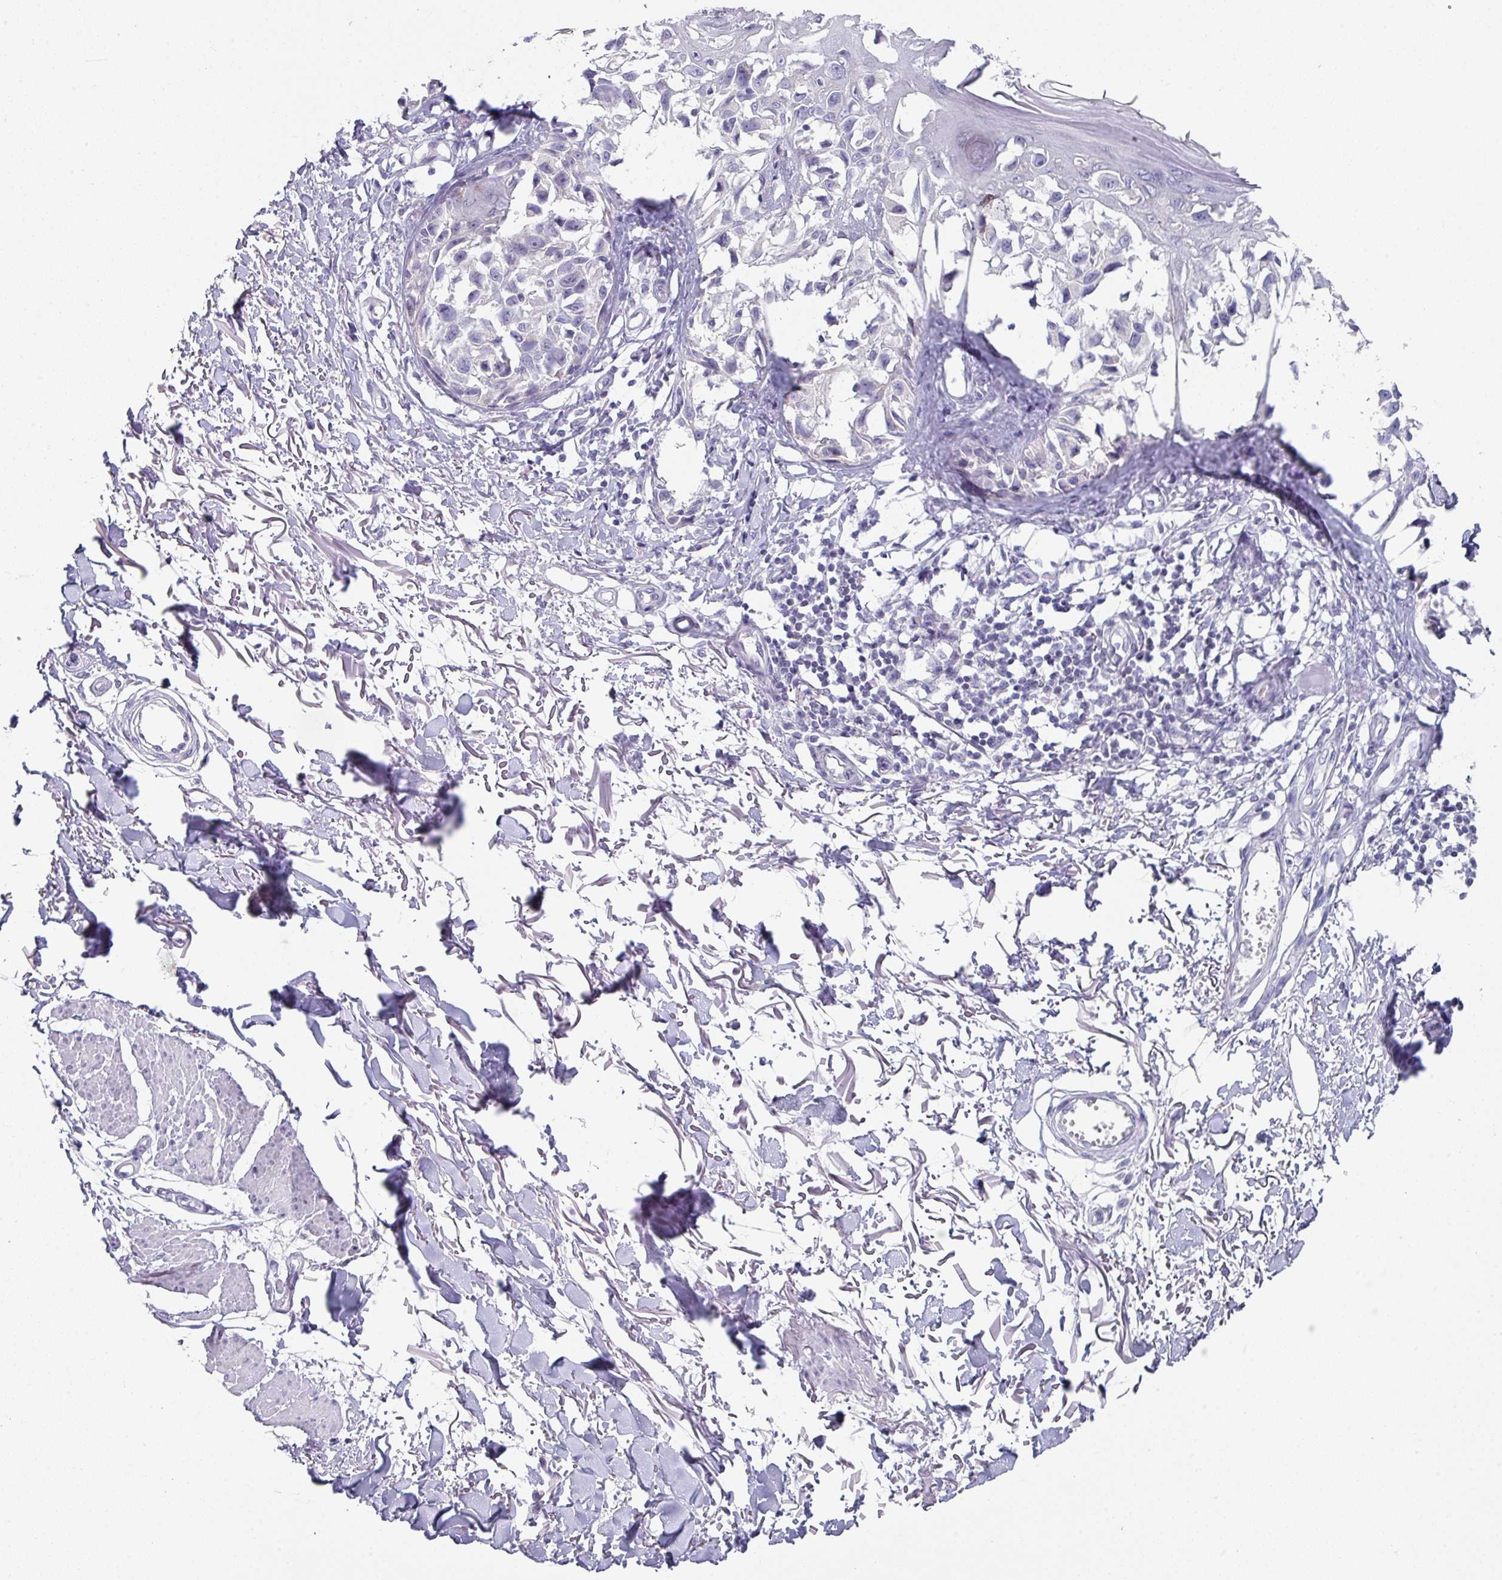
{"staining": {"intensity": "negative", "quantity": "none", "location": "none"}, "tissue": "melanoma", "cell_type": "Tumor cells", "image_type": "cancer", "snomed": [{"axis": "morphology", "description": "Malignant melanoma, NOS"}, {"axis": "topography", "description": "Skin"}], "caption": "High magnification brightfield microscopy of malignant melanoma stained with DAB (brown) and counterstained with hematoxylin (blue): tumor cells show no significant staining.", "gene": "DEFB115", "patient": {"sex": "male", "age": 73}}